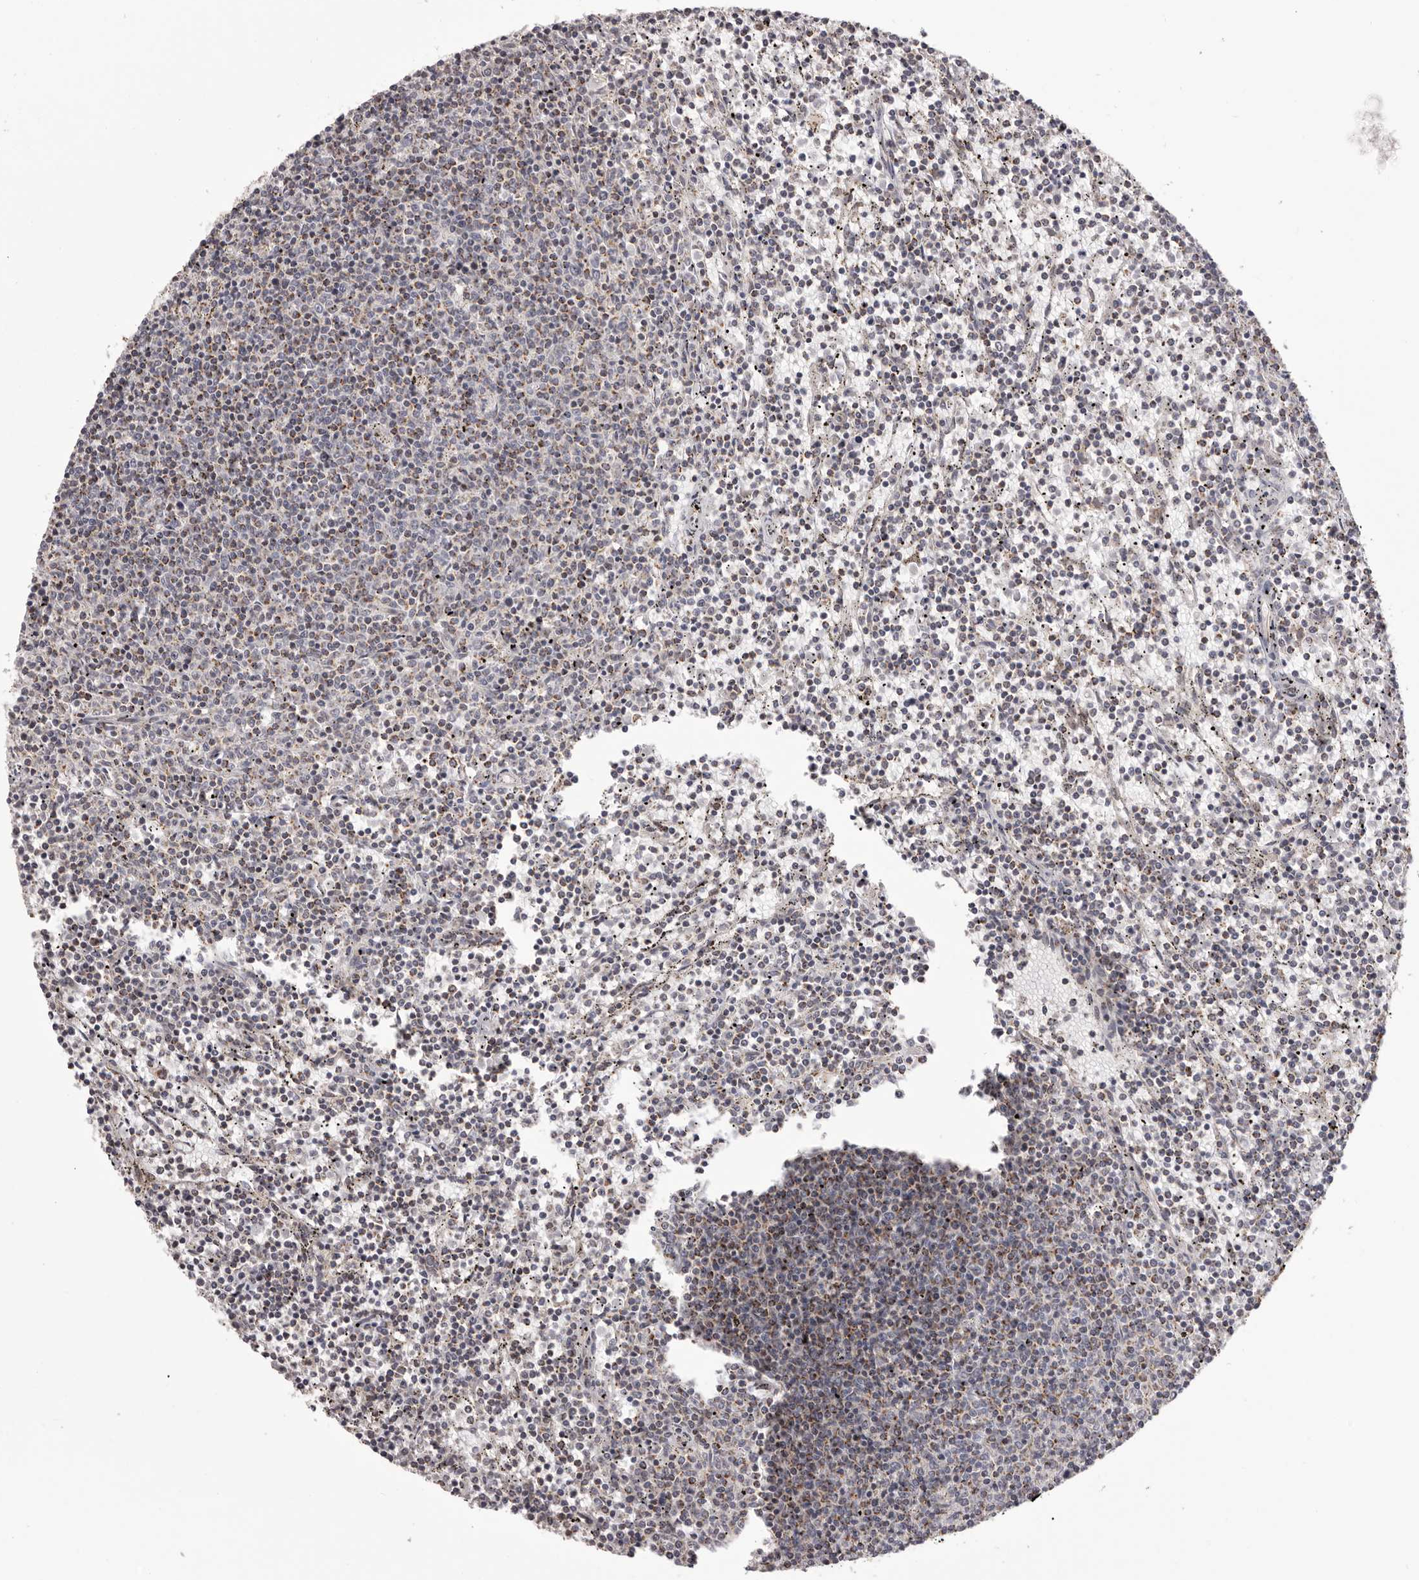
{"staining": {"intensity": "negative", "quantity": "none", "location": "none"}, "tissue": "lymphoma", "cell_type": "Tumor cells", "image_type": "cancer", "snomed": [{"axis": "morphology", "description": "Malignant lymphoma, non-Hodgkin's type, Low grade"}, {"axis": "topography", "description": "Spleen"}], "caption": "The immunohistochemistry photomicrograph has no significant positivity in tumor cells of low-grade malignant lymphoma, non-Hodgkin's type tissue.", "gene": "CHRM2", "patient": {"sex": "female", "age": 50}}